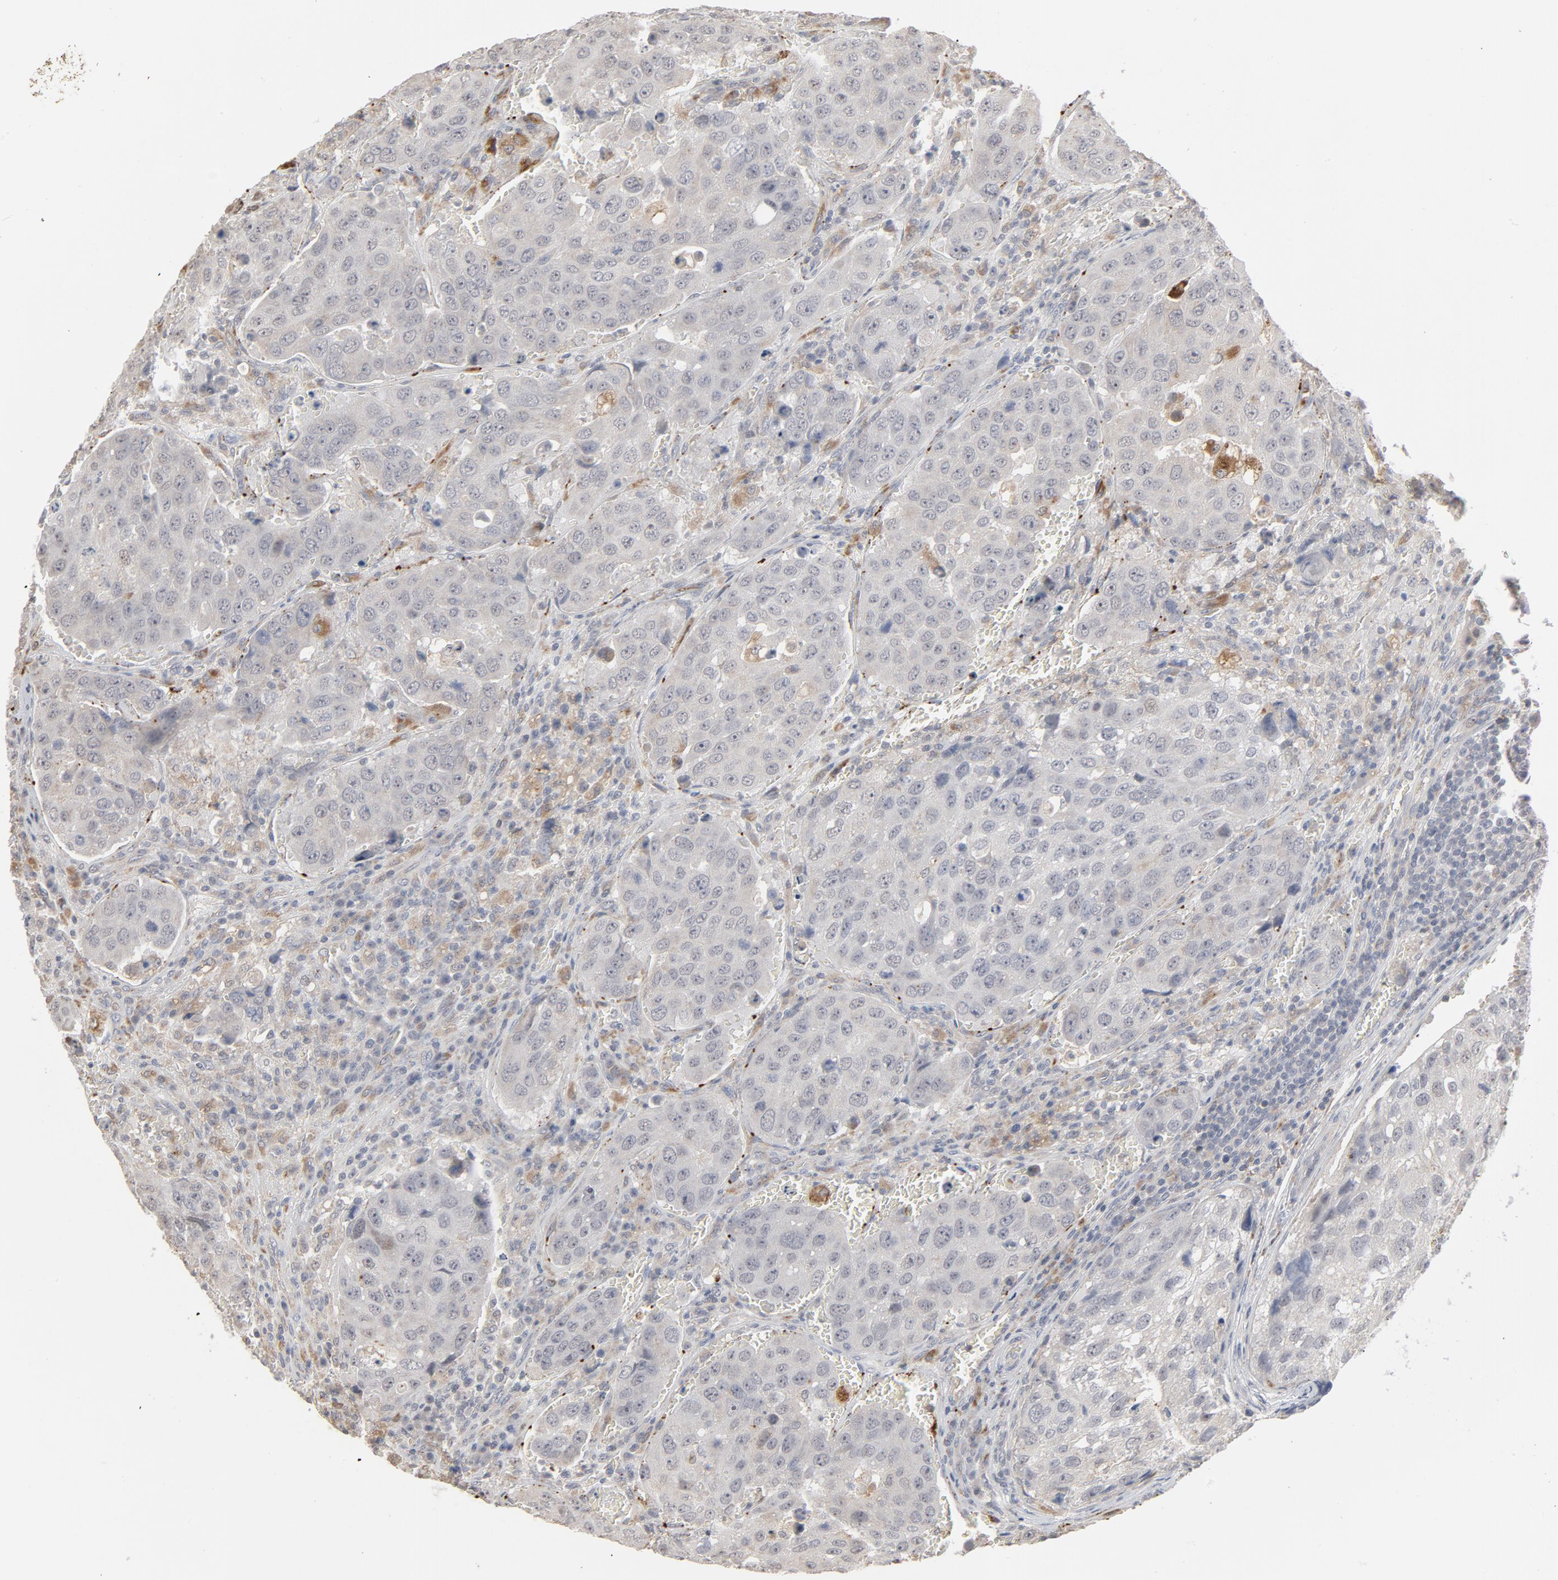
{"staining": {"intensity": "negative", "quantity": "none", "location": "none"}, "tissue": "urothelial cancer", "cell_type": "Tumor cells", "image_type": "cancer", "snomed": [{"axis": "morphology", "description": "Urothelial carcinoma, High grade"}, {"axis": "topography", "description": "Lymph node"}, {"axis": "topography", "description": "Urinary bladder"}], "caption": "Immunohistochemical staining of human urothelial cancer demonstrates no significant positivity in tumor cells. The staining was performed using DAB (3,3'-diaminobenzidine) to visualize the protein expression in brown, while the nuclei were stained in blue with hematoxylin (Magnification: 20x).", "gene": "POMT2", "patient": {"sex": "male", "age": 51}}